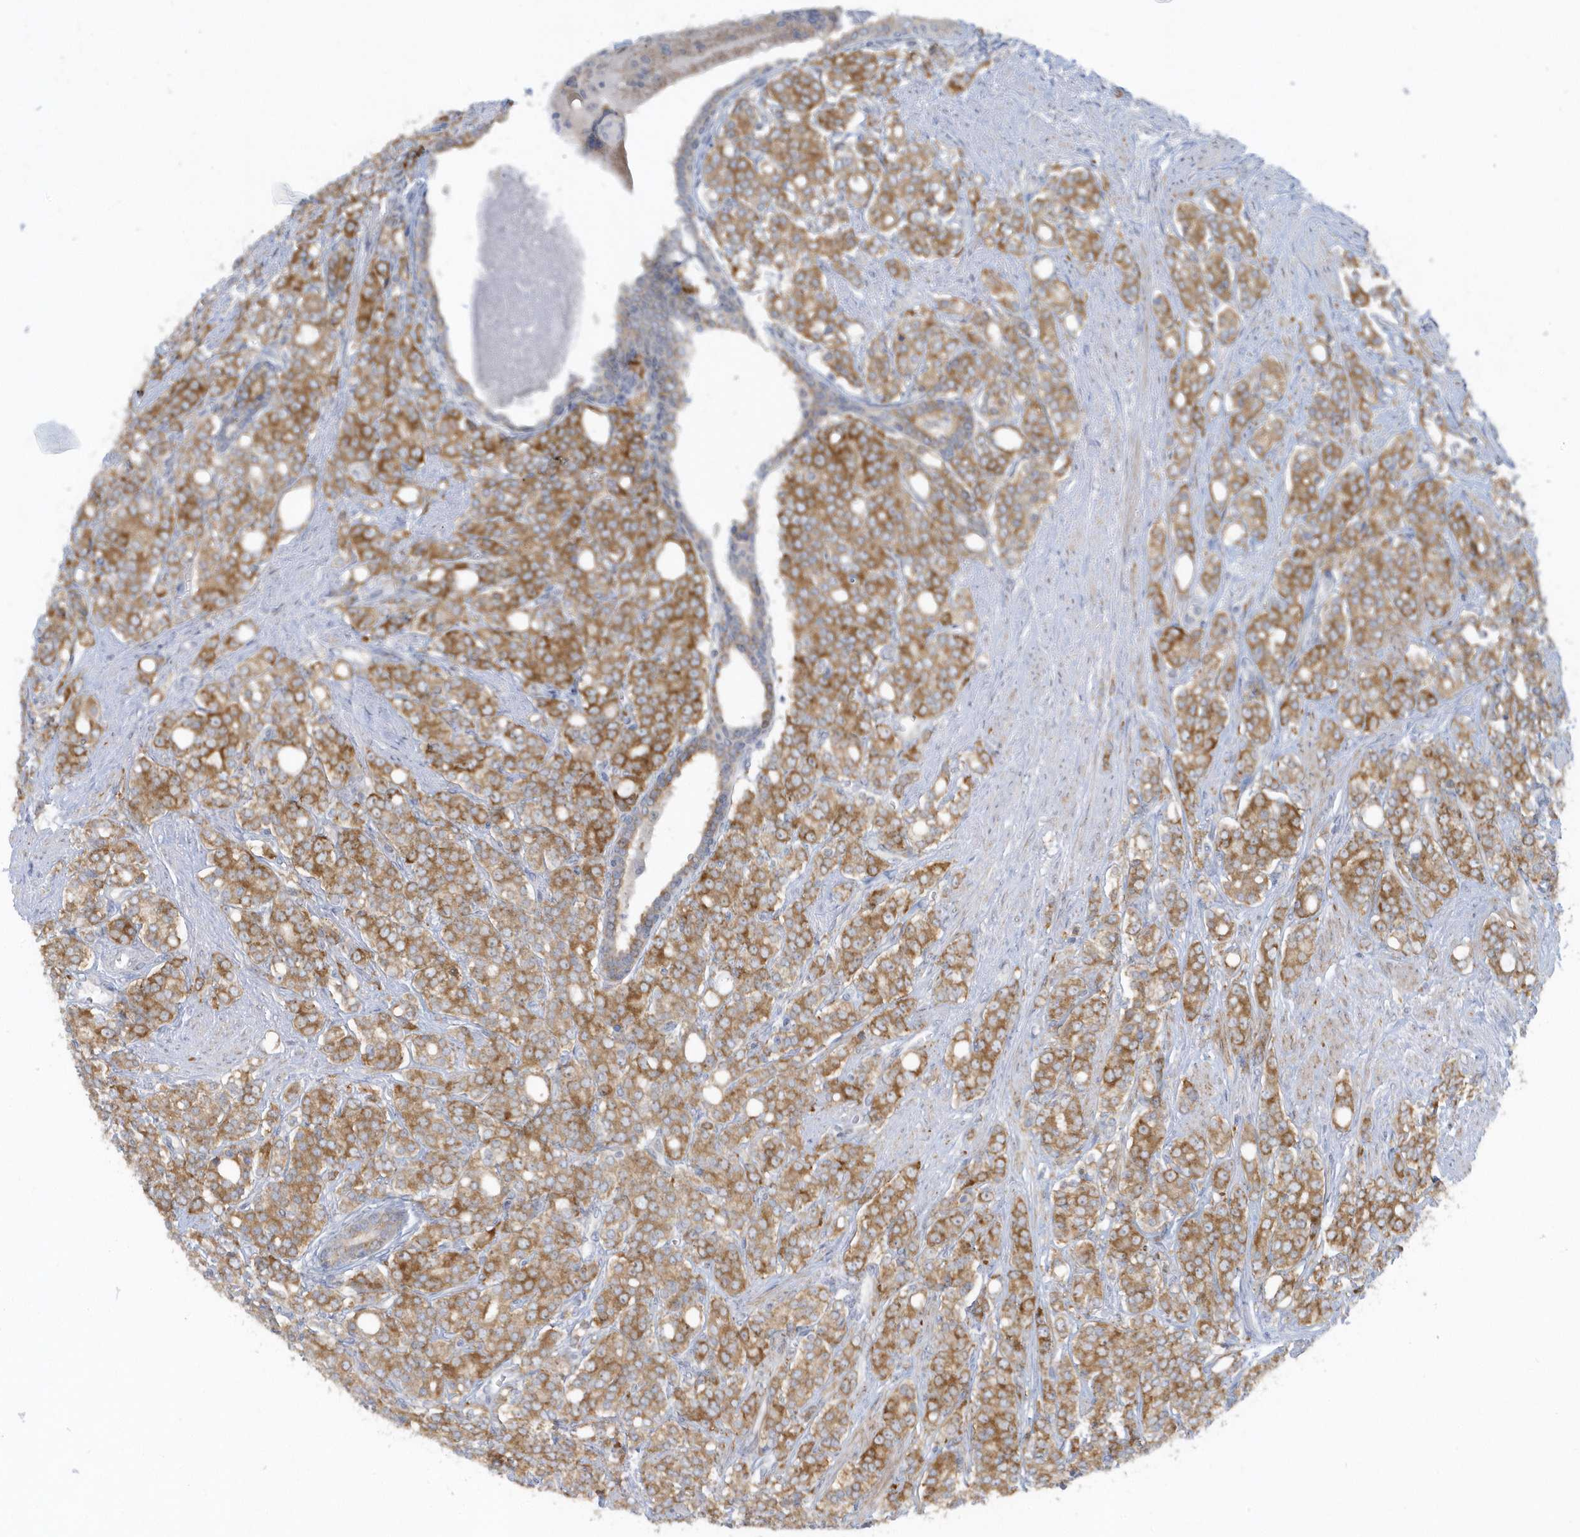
{"staining": {"intensity": "strong", "quantity": ">75%", "location": "cytoplasmic/membranous"}, "tissue": "prostate cancer", "cell_type": "Tumor cells", "image_type": "cancer", "snomed": [{"axis": "morphology", "description": "Adenocarcinoma, High grade"}, {"axis": "topography", "description": "Prostate"}], "caption": "The photomicrograph displays immunohistochemical staining of prostate cancer (adenocarcinoma (high-grade)). There is strong cytoplasmic/membranous positivity is seen in approximately >75% of tumor cells. The protein of interest is shown in brown color, while the nuclei are stained blue.", "gene": "SCN3A", "patient": {"sex": "male", "age": 62}}